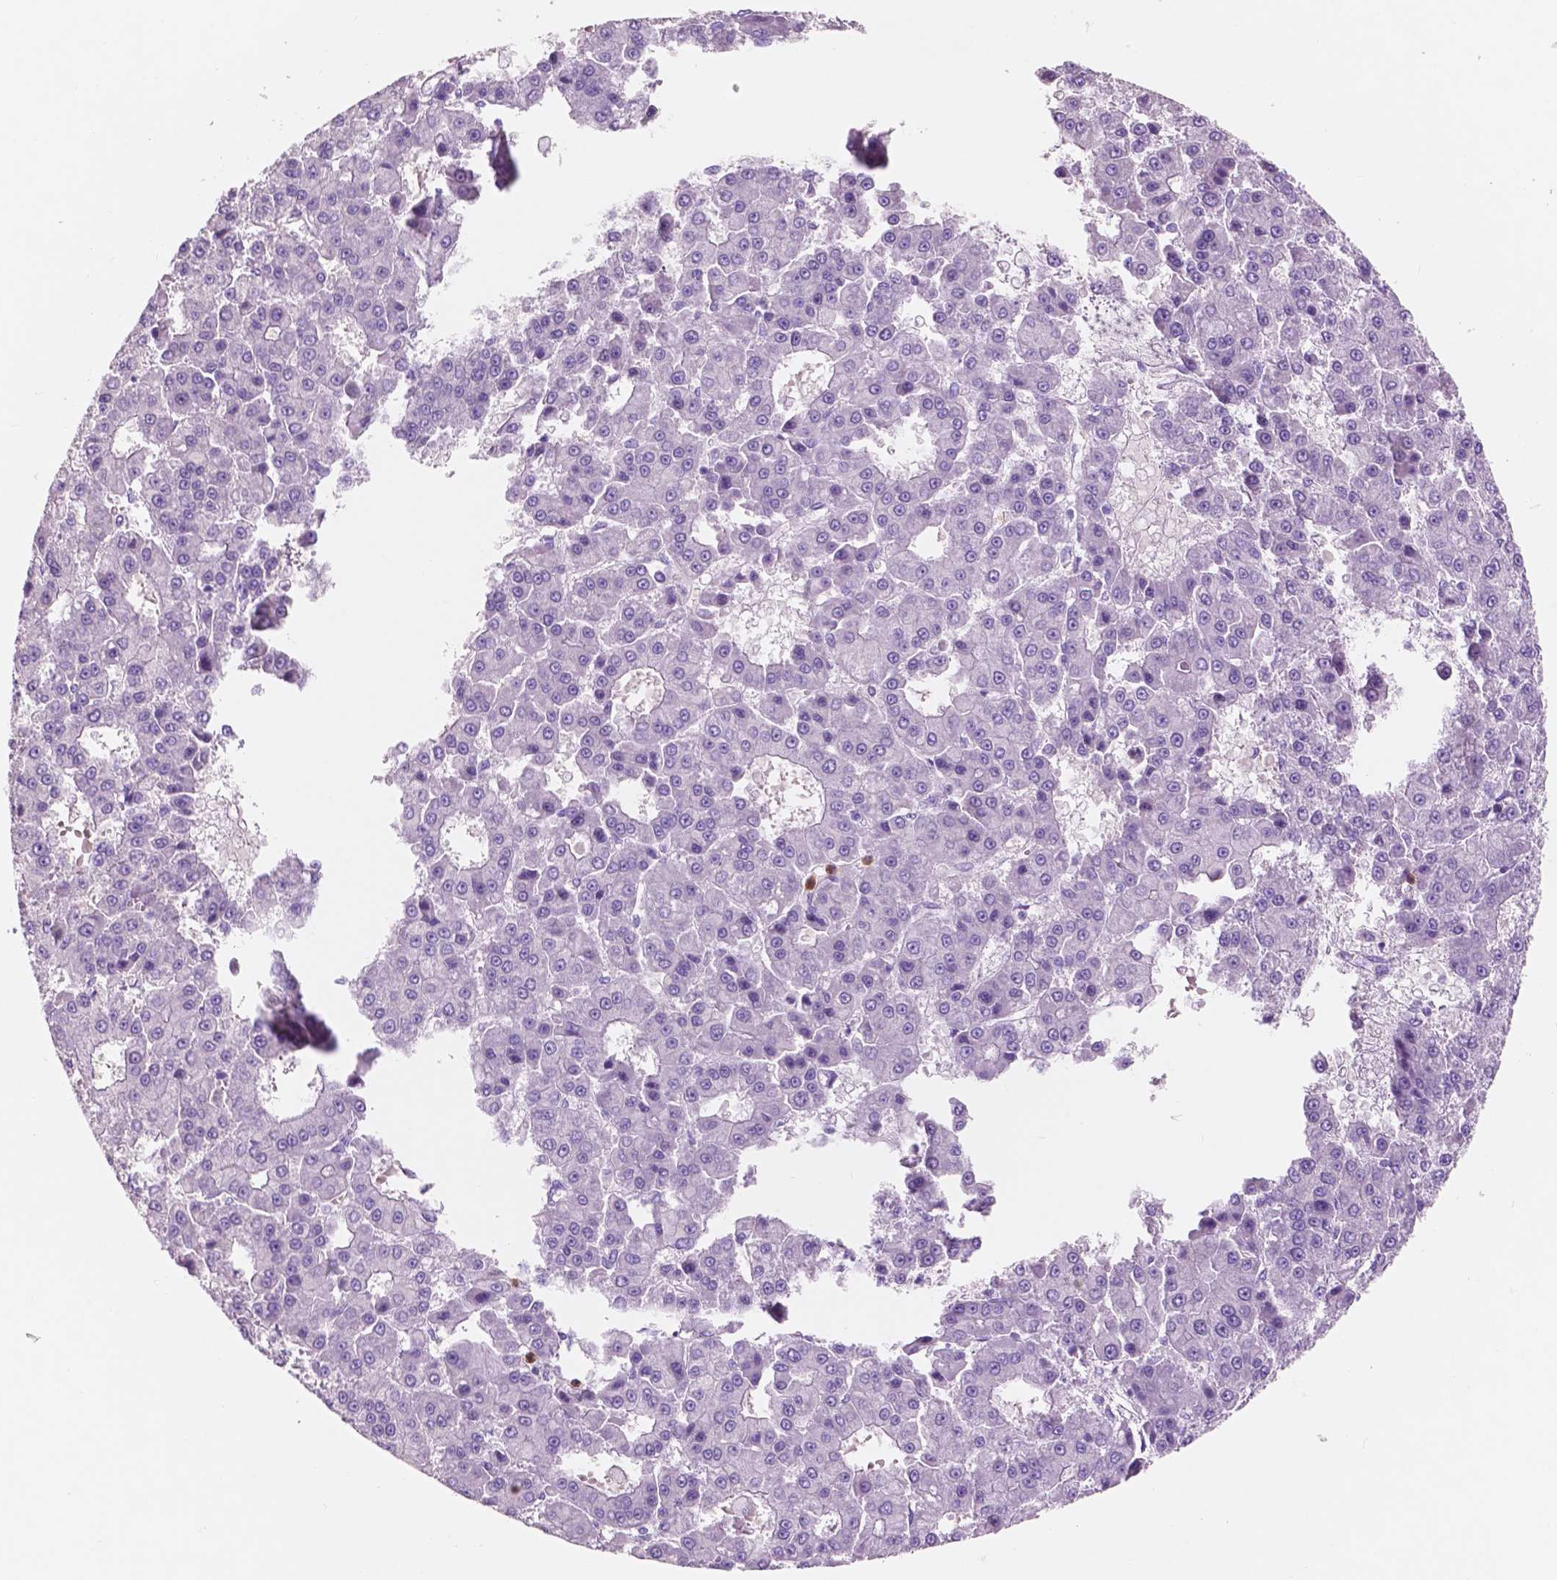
{"staining": {"intensity": "negative", "quantity": "none", "location": "none"}, "tissue": "liver cancer", "cell_type": "Tumor cells", "image_type": "cancer", "snomed": [{"axis": "morphology", "description": "Carcinoma, Hepatocellular, NOS"}, {"axis": "topography", "description": "Liver"}], "caption": "Immunohistochemical staining of human liver cancer demonstrates no significant positivity in tumor cells.", "gene": "CUZD1", "patient": {"sex": "male", "age": 70}}